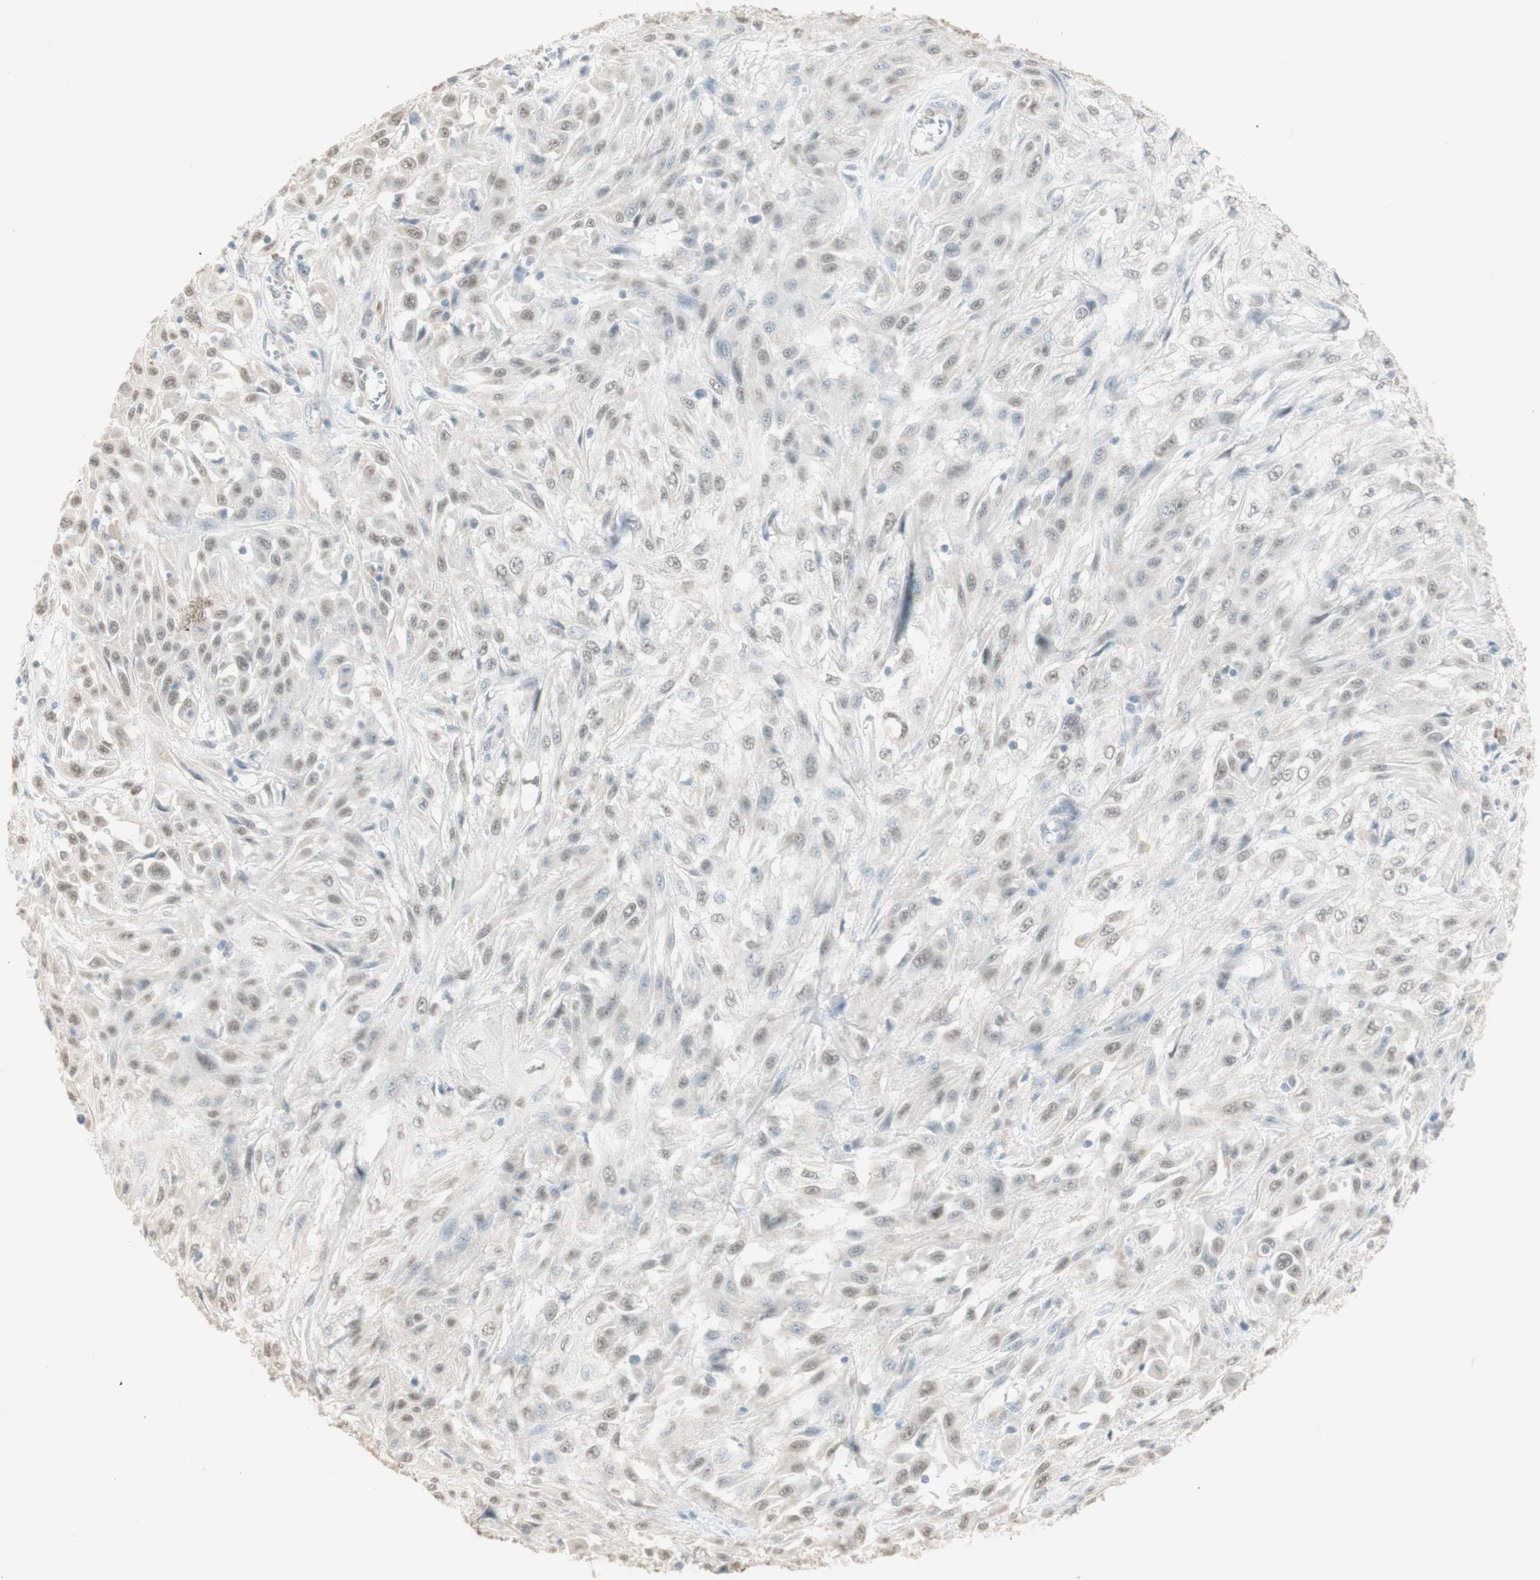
{"staining": {"intensity": "weak", "quantity": "25%-75%", "location": "nuclear"}, "tissue": "skin cancer", "cell_type": "Tumor cells", "image_type": "cancer", "snomed": [{"axis": "morphology", "description": "Squamous cell carcinoma, NOS"}, {"axis": "topography", "description": "Skin"}], "caption": "Human skin cancer (squamous cell carcinoma) stained for a protein (brown) reveals weak nuclear positive expression in about 25%-75% of tumor cells.", "gene": "MUC3A", "patient": {"sex": "male", "age": 75}}